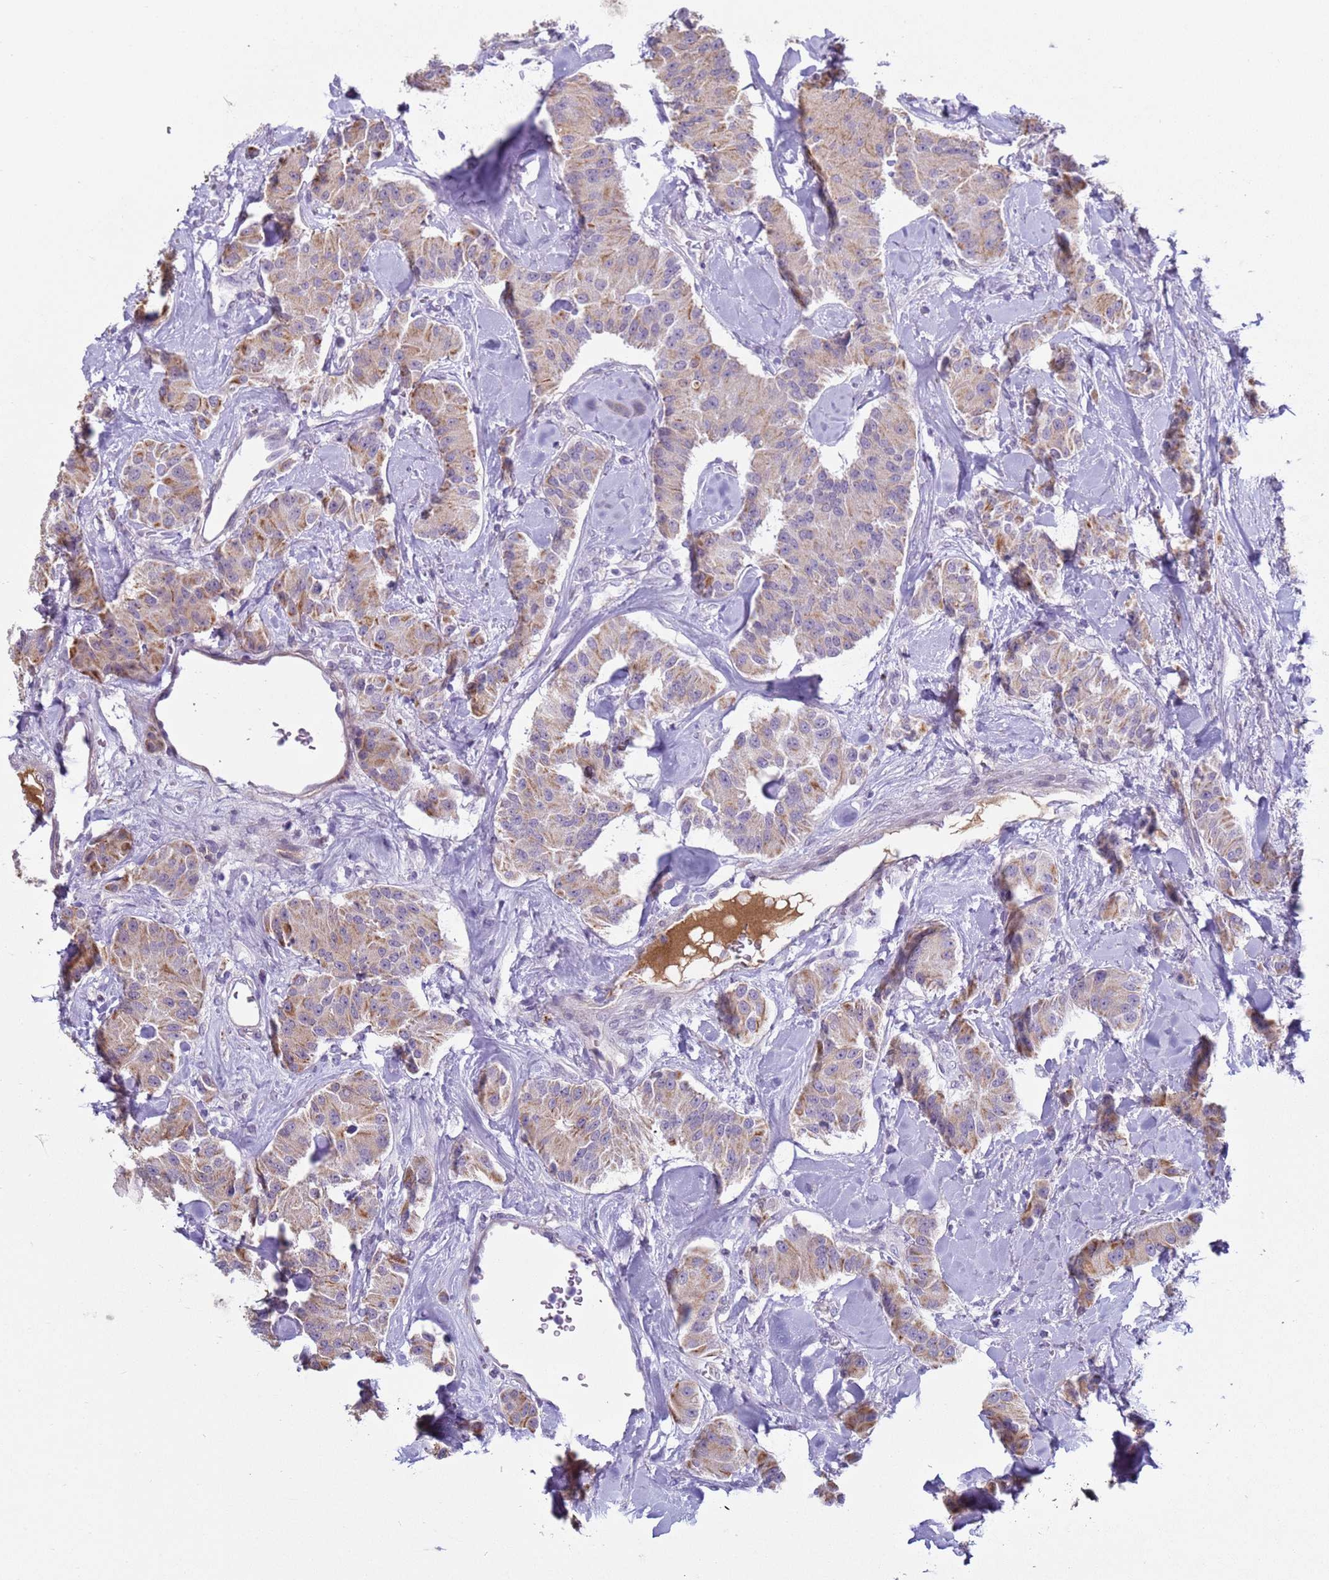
{"staining": {"intensity": "moderate", "quantity": "25%-75%", "location": "cytoplasmic/membranous"}, "tissue": "carcinoid", "cell_type": "Tumor cells", "image_type": "cancer", "snomed": [{"axis": "morphology", "description": "Carcinoid, malignant, NOS"}, {"axis": "topography", "description": "Pancreas"}], "caption": "Malignant carcinoid stained with IHC displays moderate cytoplasmic/membranous expression in about 25%-75% of tumor cells.", "gene": "NPAP1", "patient": {"sex": "male", "age": 41}}